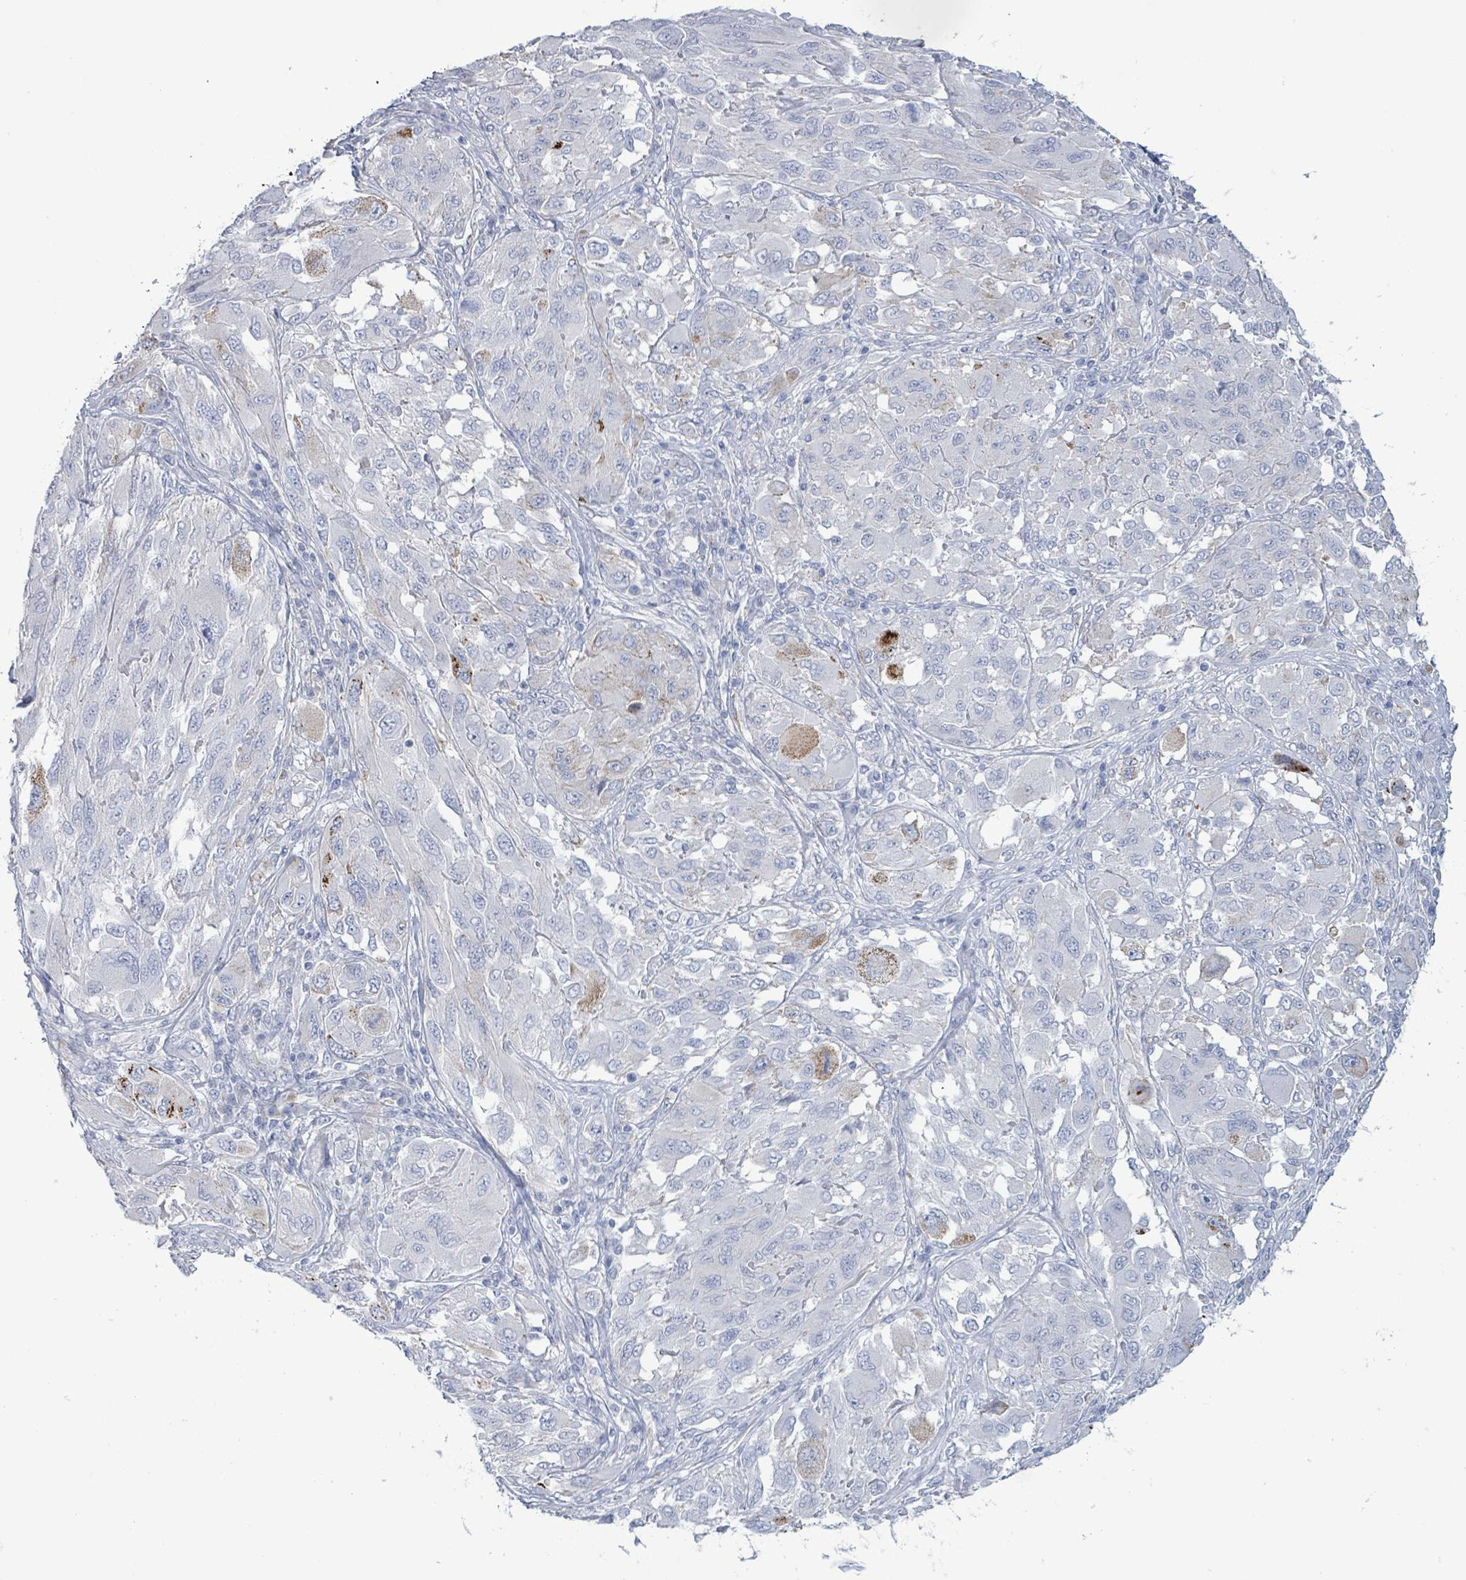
{"staining": {"intensity": "negative", "quantity": "none", "location": "none"}, "tissue": "melanoma", "cell_type": "Tumor cells", "image_type": "cancer", "snomed": [{"axis": "morphology", "description": "Malignant melanoma, NOS"}, {"axis": "topography", "description": "Skin"}], "caption": "Tumor cells are negative for brown protein staining in malignant melanoma.", "gene": "PKLR", "patient": {"sex": "female", "age": 91}}